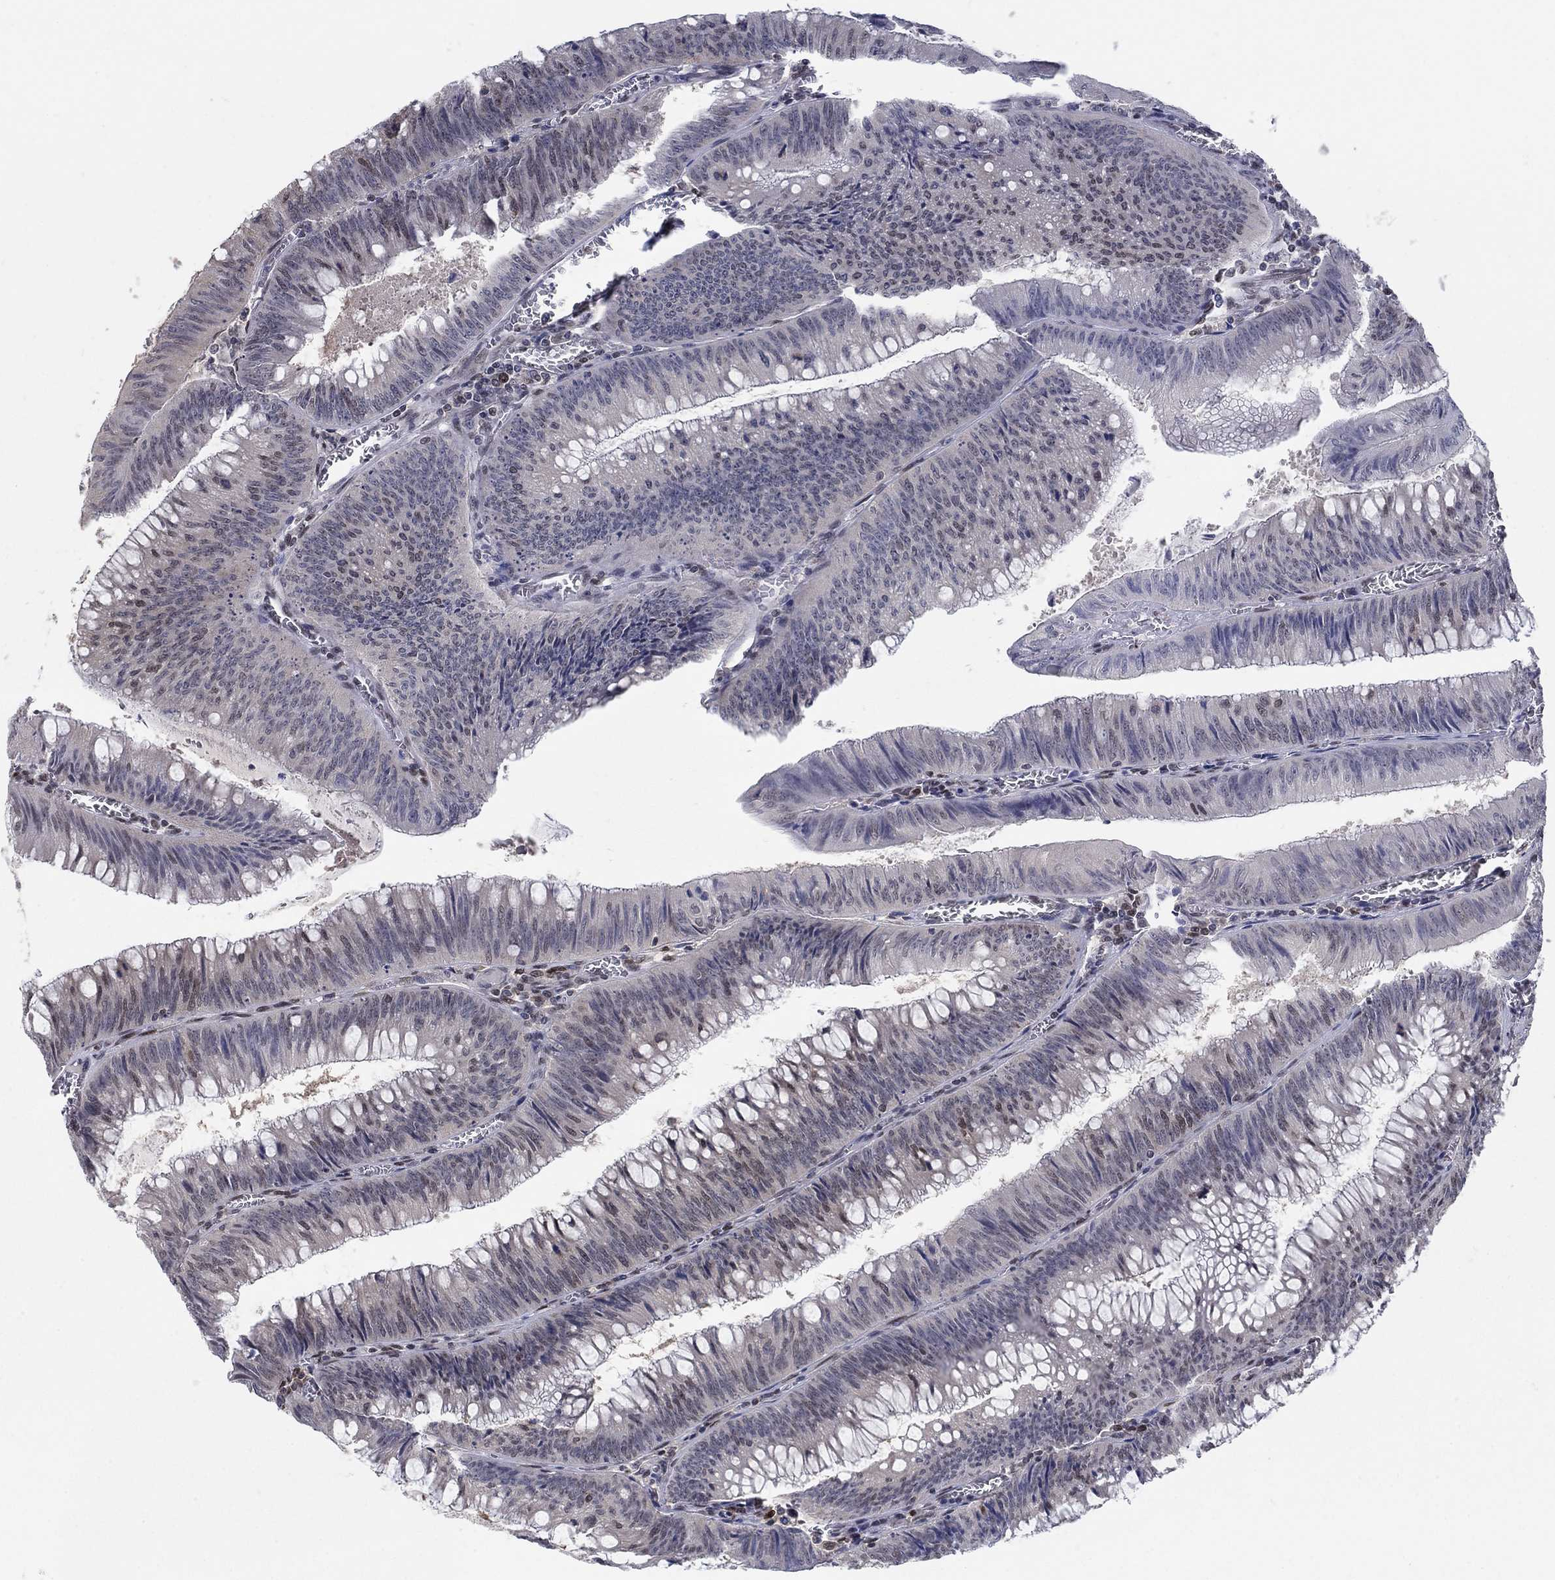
{"staining": {"intensity": "negative", "quantity": "none", "location": "none"}, "tissue": "colorectal cancer", "cell_type": "Tumor cells", "image_type": "cancer", "snomed": [{"axis": "morphology", "description": "Adenocarcinoma, NOS"}, {"axis": "topography", "description": "Rectum"}], "caption": "Tumor cells show no significant protein staining in colorectal cancer (adenocarcinoma). (DAB IHC, high magnification).", "gene": "CENPE", "patient": {"sex": "female", "age": 72}}